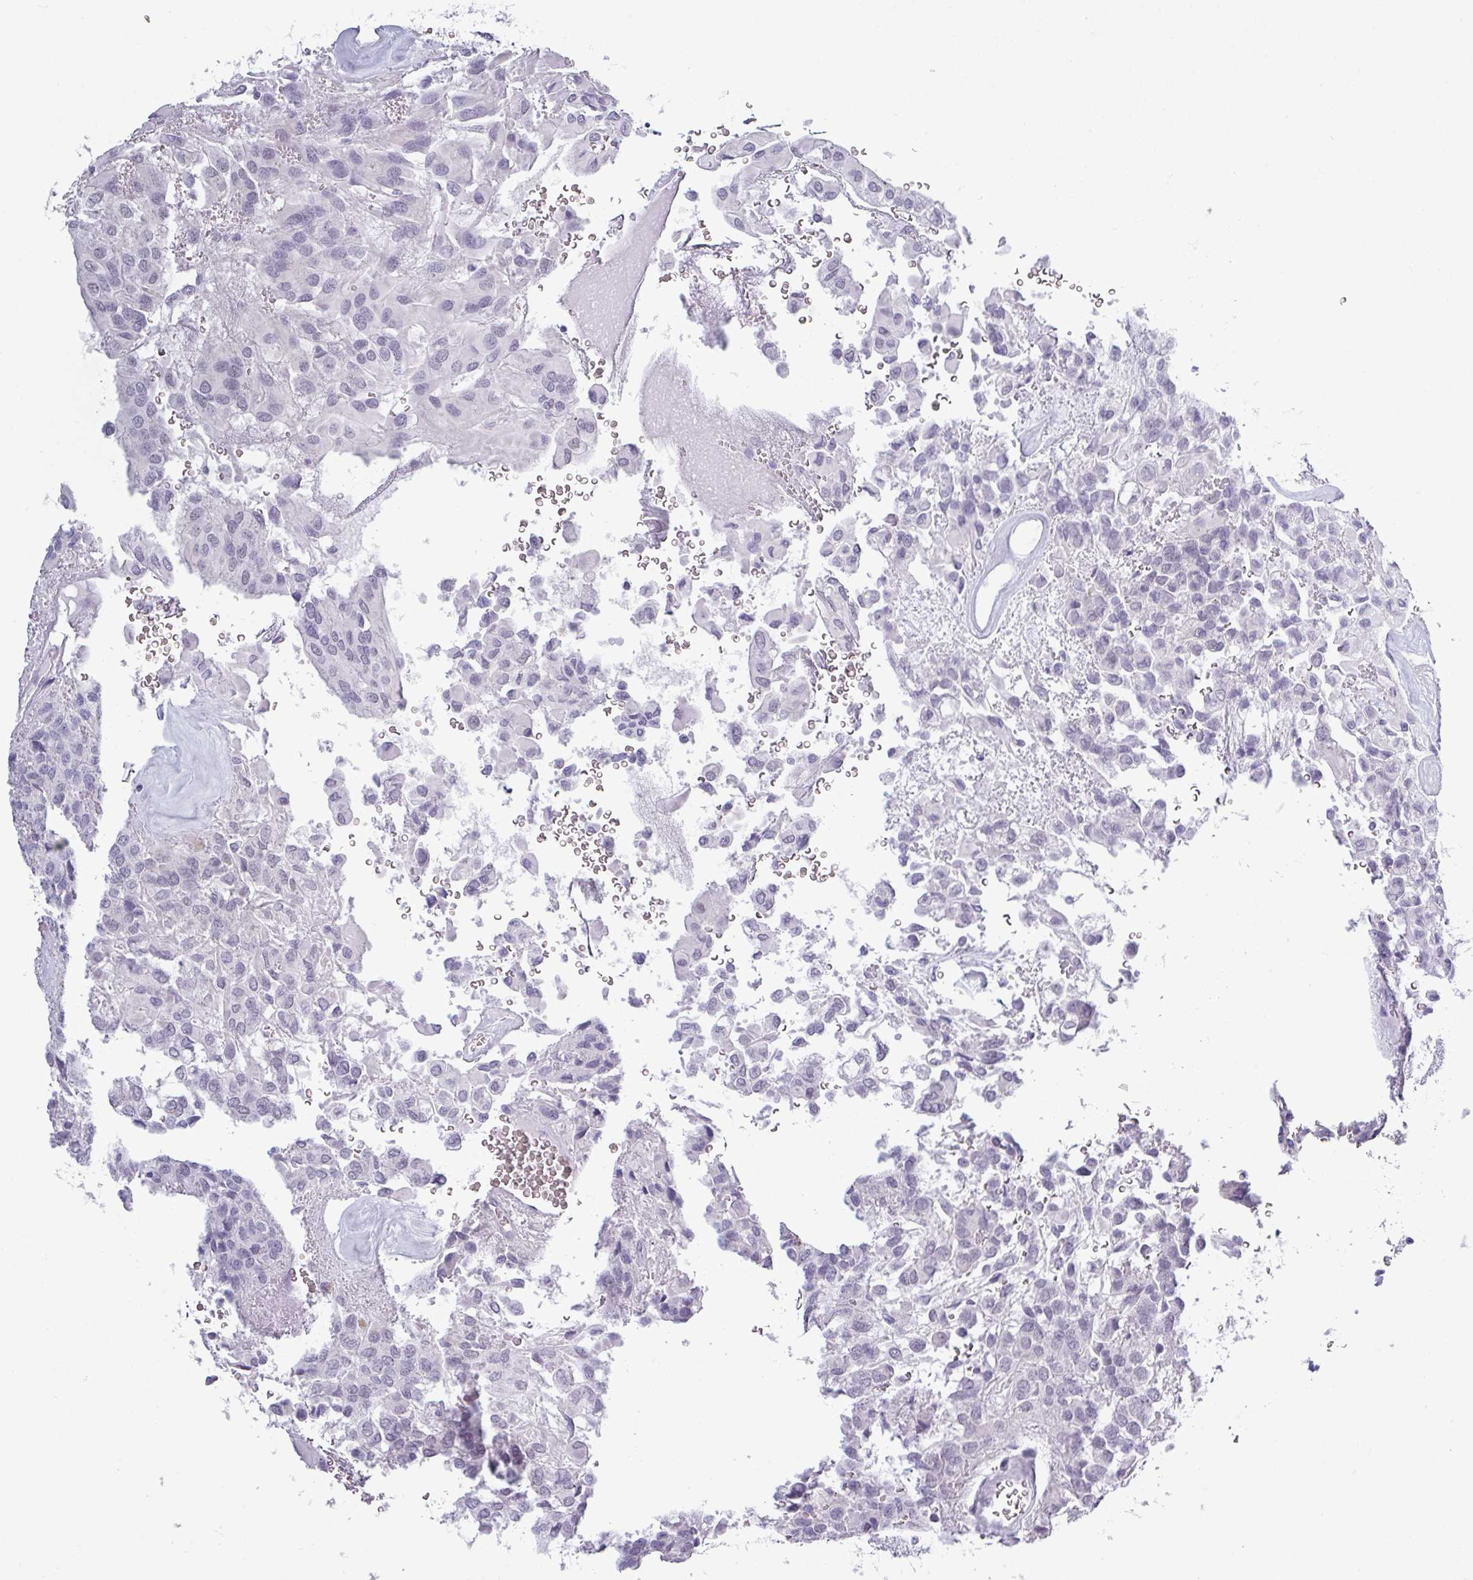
{"staining": {"intensity": "negative", "quantity": "none", "location": "none"}, "tissue": "glioma", "cell_type": "Tumor cells", "image_type": "cancer", "snomed": [{"axis": "morphology", "description": "Glioma, malignant, Low grade"}, {"axis": "topography", "description": "Brain"}], "caption": "This histopathology image is of malignant glioma (low-grade) stained with immunohistochemistry (IHC) to label a protein in brown with the nuclei are counter-stained blue. There is no positivity in tumor cells. (Stains: DAB (3,3'-diaminobenzidine) immunohistochemistry (IHC) with hematoxylin counter stain, Microscopy: brightfield microscopy at high magnification).", "gene": "SRGAP1", "patient": {"sex": "male", "age": 56}}